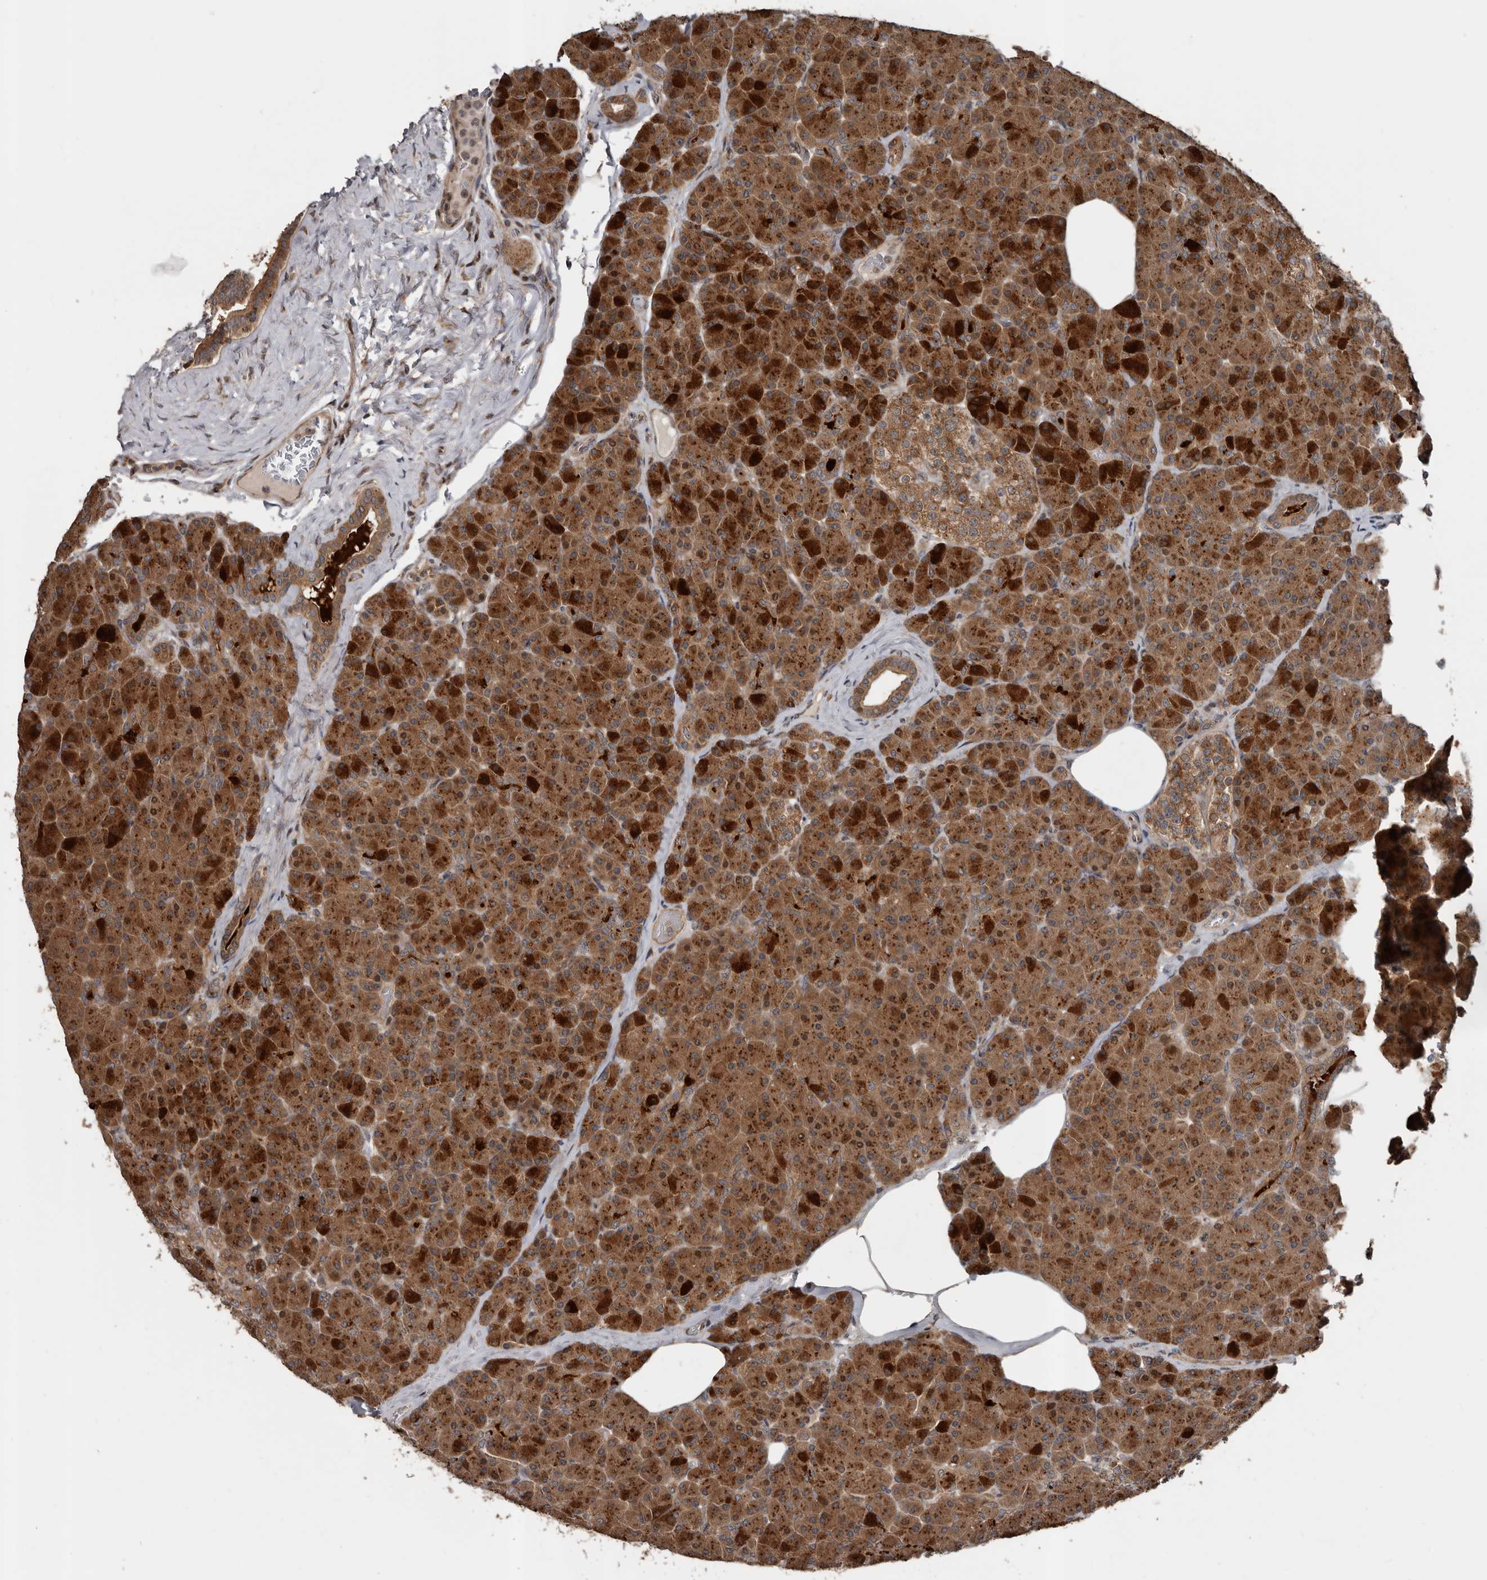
{"staining": {"intensity": "strong", "quantity": ">75%", "location": "cytoplasmic/membranous"}, "tissue": "pancreas", "cell_type": "Exocrine glandular cells", "image_type": "normal", "snomed": [{"axis": "morphology", "description": "Normal tissue, NOS"}, {"axis": "topography", "description": "Pancreas"}], "caption": "A high-resolution photomicrograph shows IHC staining of benign pancreas, which displays strong cytoplasmic/membranous staining in about >75% of exocrine glandular cells.", "gene": "CCDC190", "patient": {"sex": "female", "age": 43}}